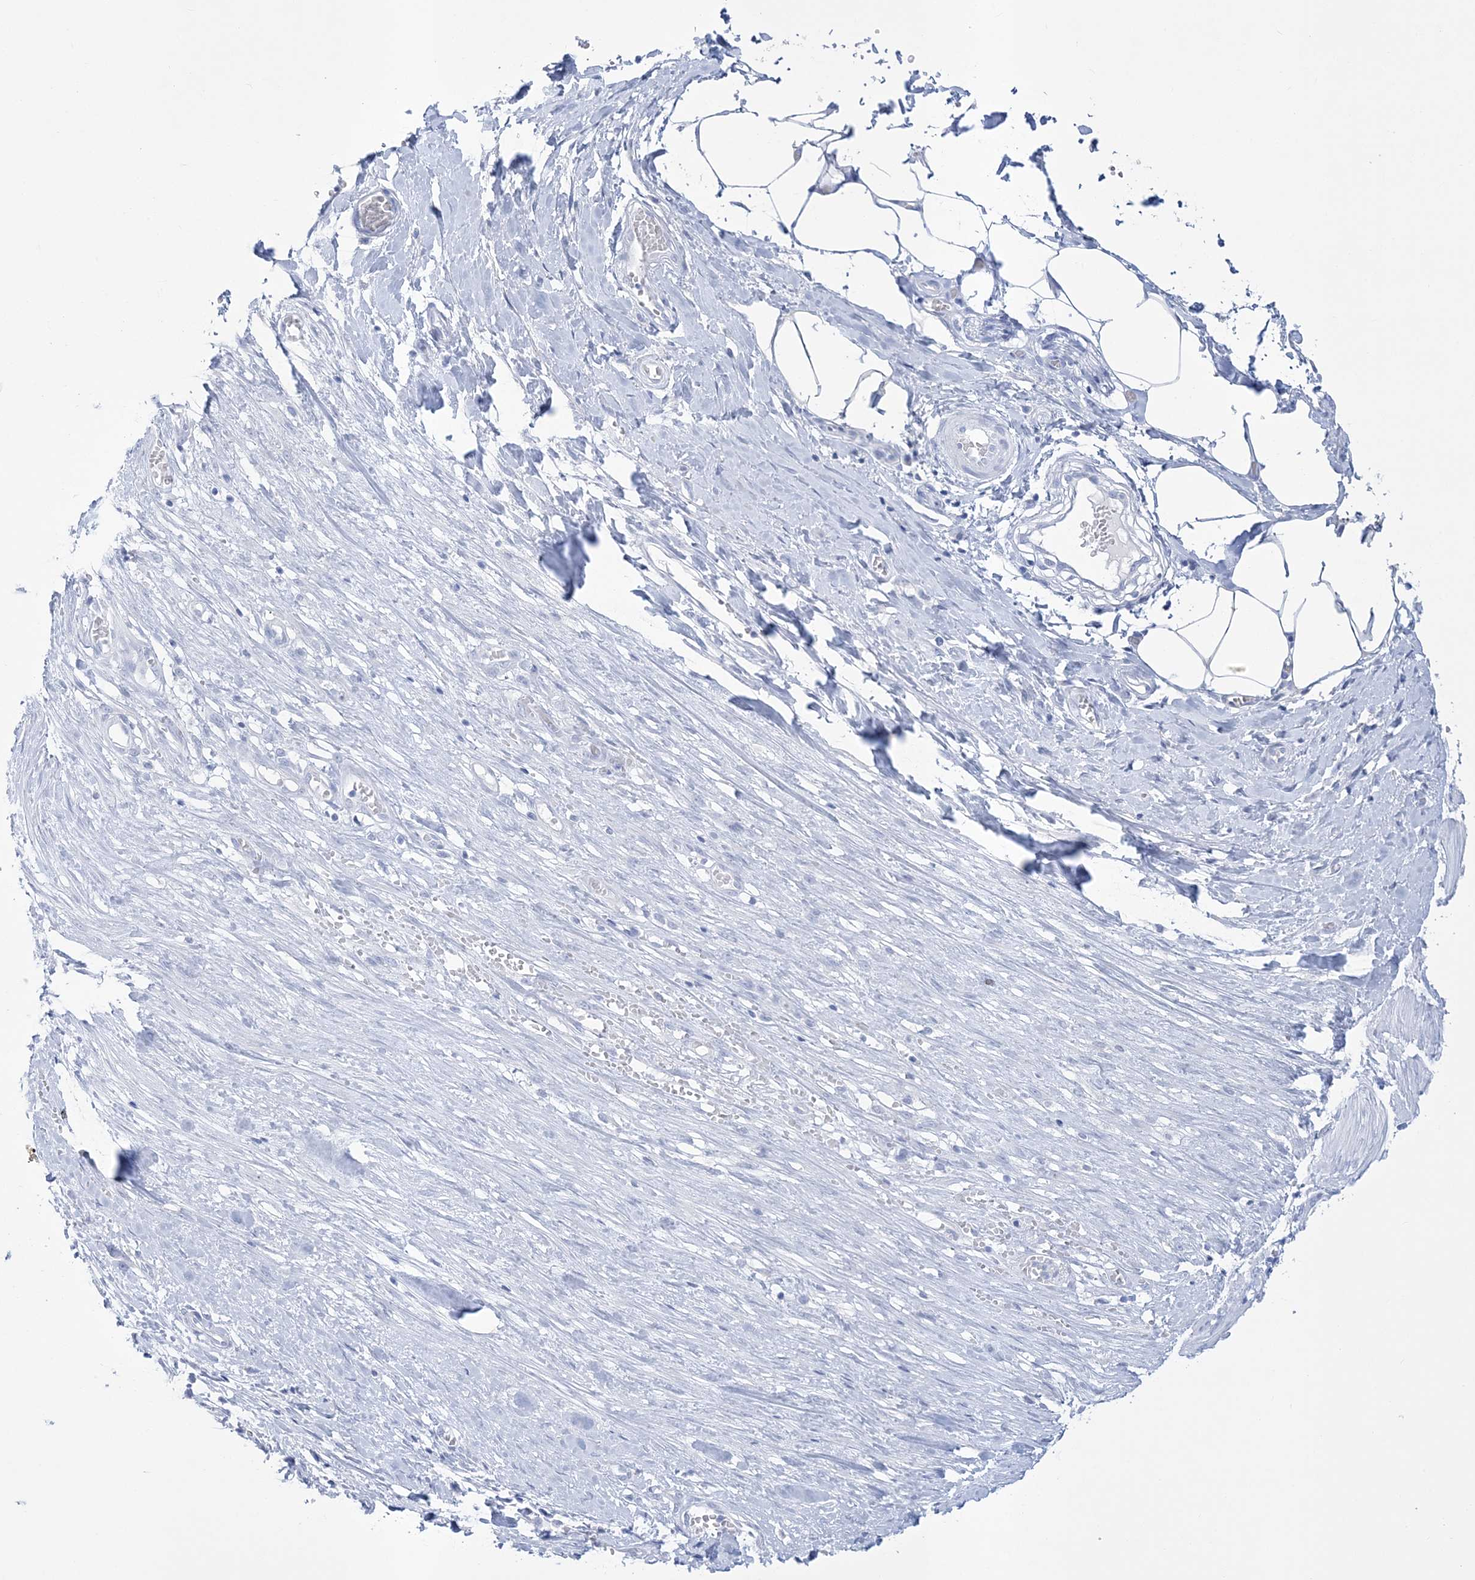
{"staining": {"intensity": "negative", "quantity": "none", "location": "none"}, "tissue": "smooth muscle", "cell_type": "Smooth muscle cells", "image_type": "normal", "snomed": [{"axis": "morphology", "description": "Normal tissue, NOS"}, {"axis": "morphology", "description": "Adenocarcinoma, NOS"}, {"axis": "topography", "description": "Colon"}, {"axis": "topography", "description": "Peripheral nerve tissue"}], "caption": "The histopathology image demonstrates no significant expression in smooth muscle cells of smooth muscle. Brightfield microscopy of immunohistochemistry (IHC) stained with DAB (3,3'-diaminobenzidine) (brown) and hematoxylin (blue), captured at high magnification.", "gene": "RBP2", "patient": {"sex": "male", "age": 14}}